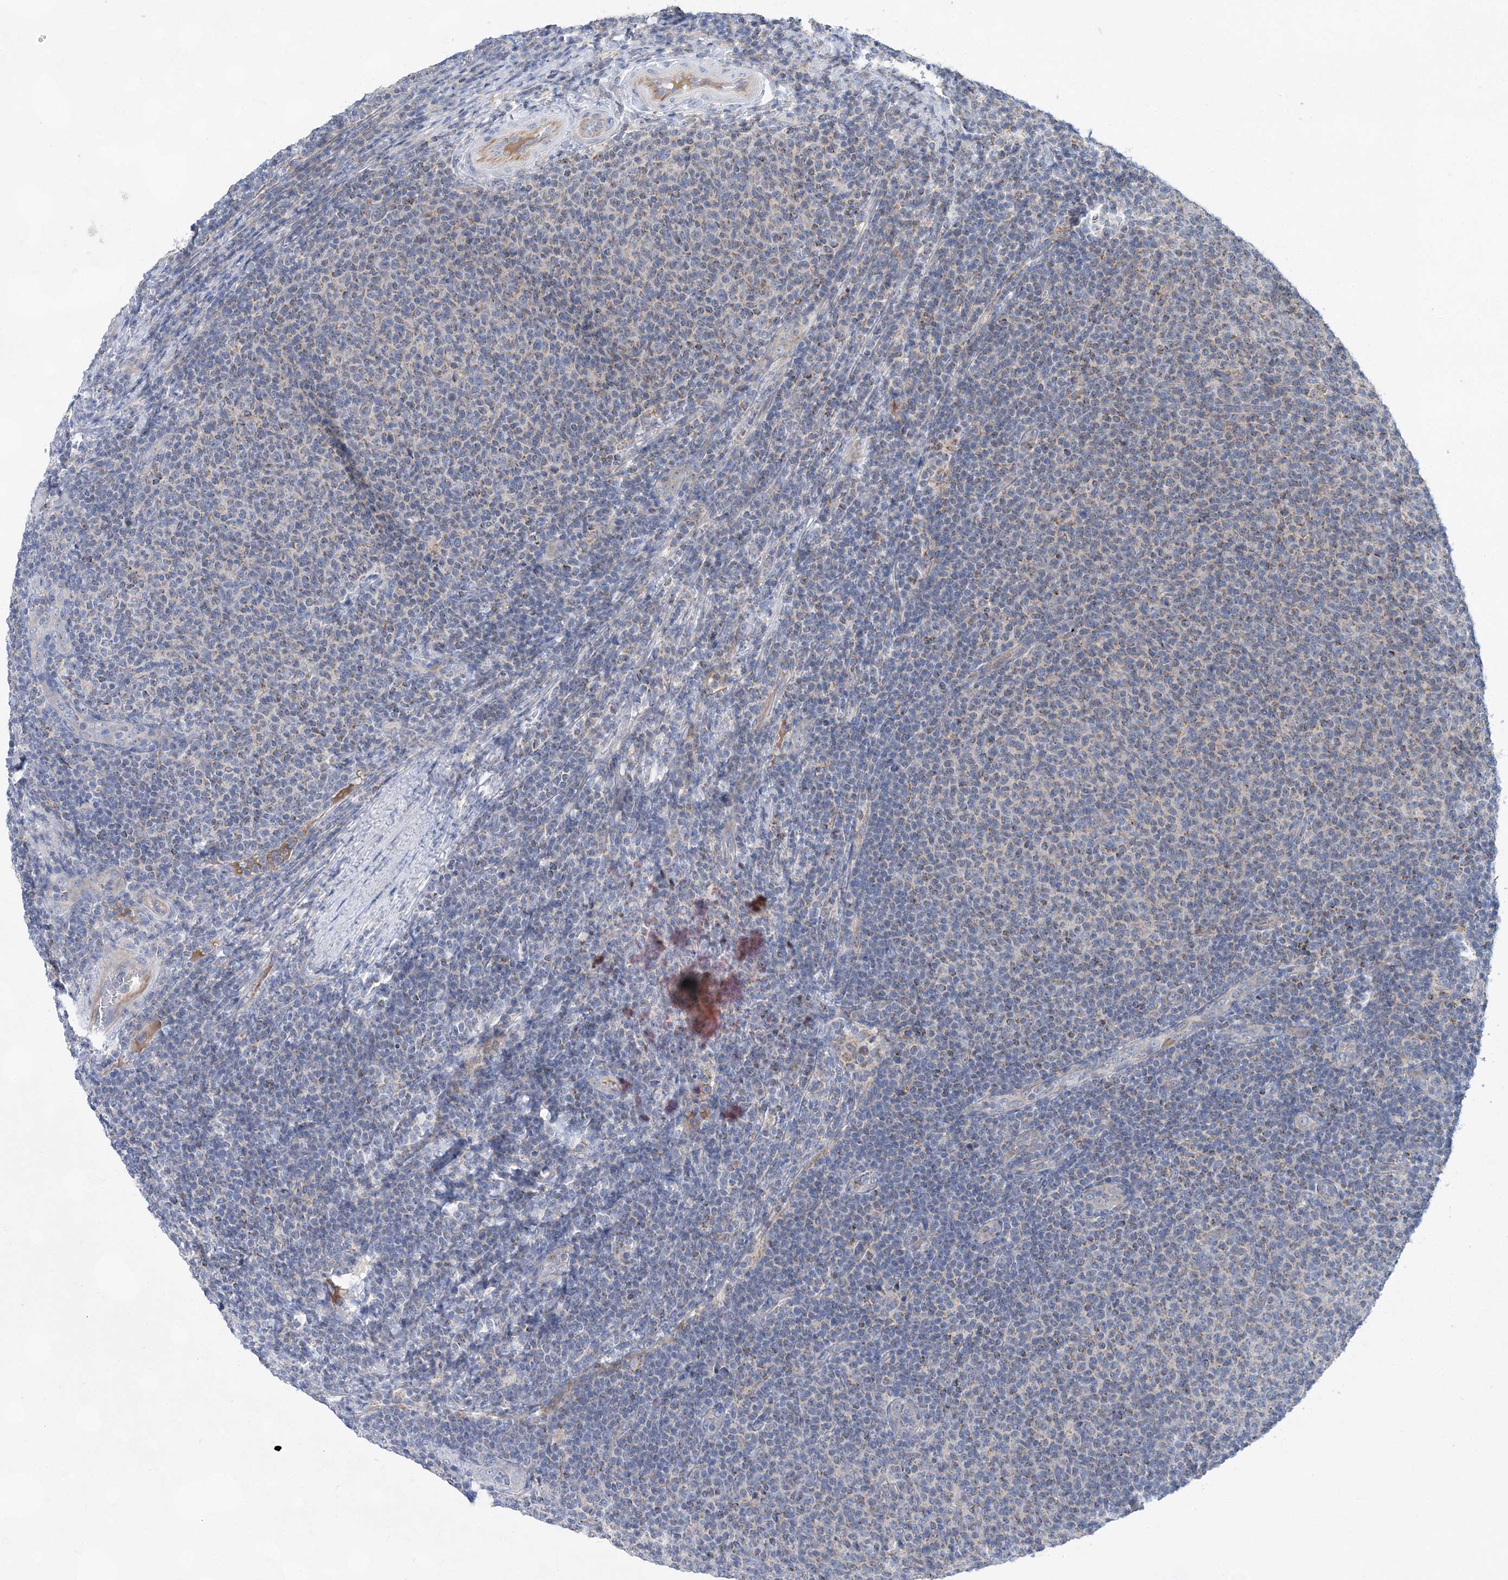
{"staining": {"intensity": "weak", "quantity": "25%-75%", "location": "cytoplasmic/membranous"}, "tissue": "lymphoma", "cell_type": "Tumor cells", "image_type": "cancer", "snomed": [{"axis": "morphology", "description": "Malignant lymphoma, non-Hodgkin's type, Low grade"}, {"axis": "topography", "description": "Lymph node"}], "caption": "Tumor cells exhibit weak cytoplasmic/membranous positivity in about 25%-75% of cells in lymphoma.", "gene": "TRAPPC13", "patient": {"sex": "male", "age": 66}}